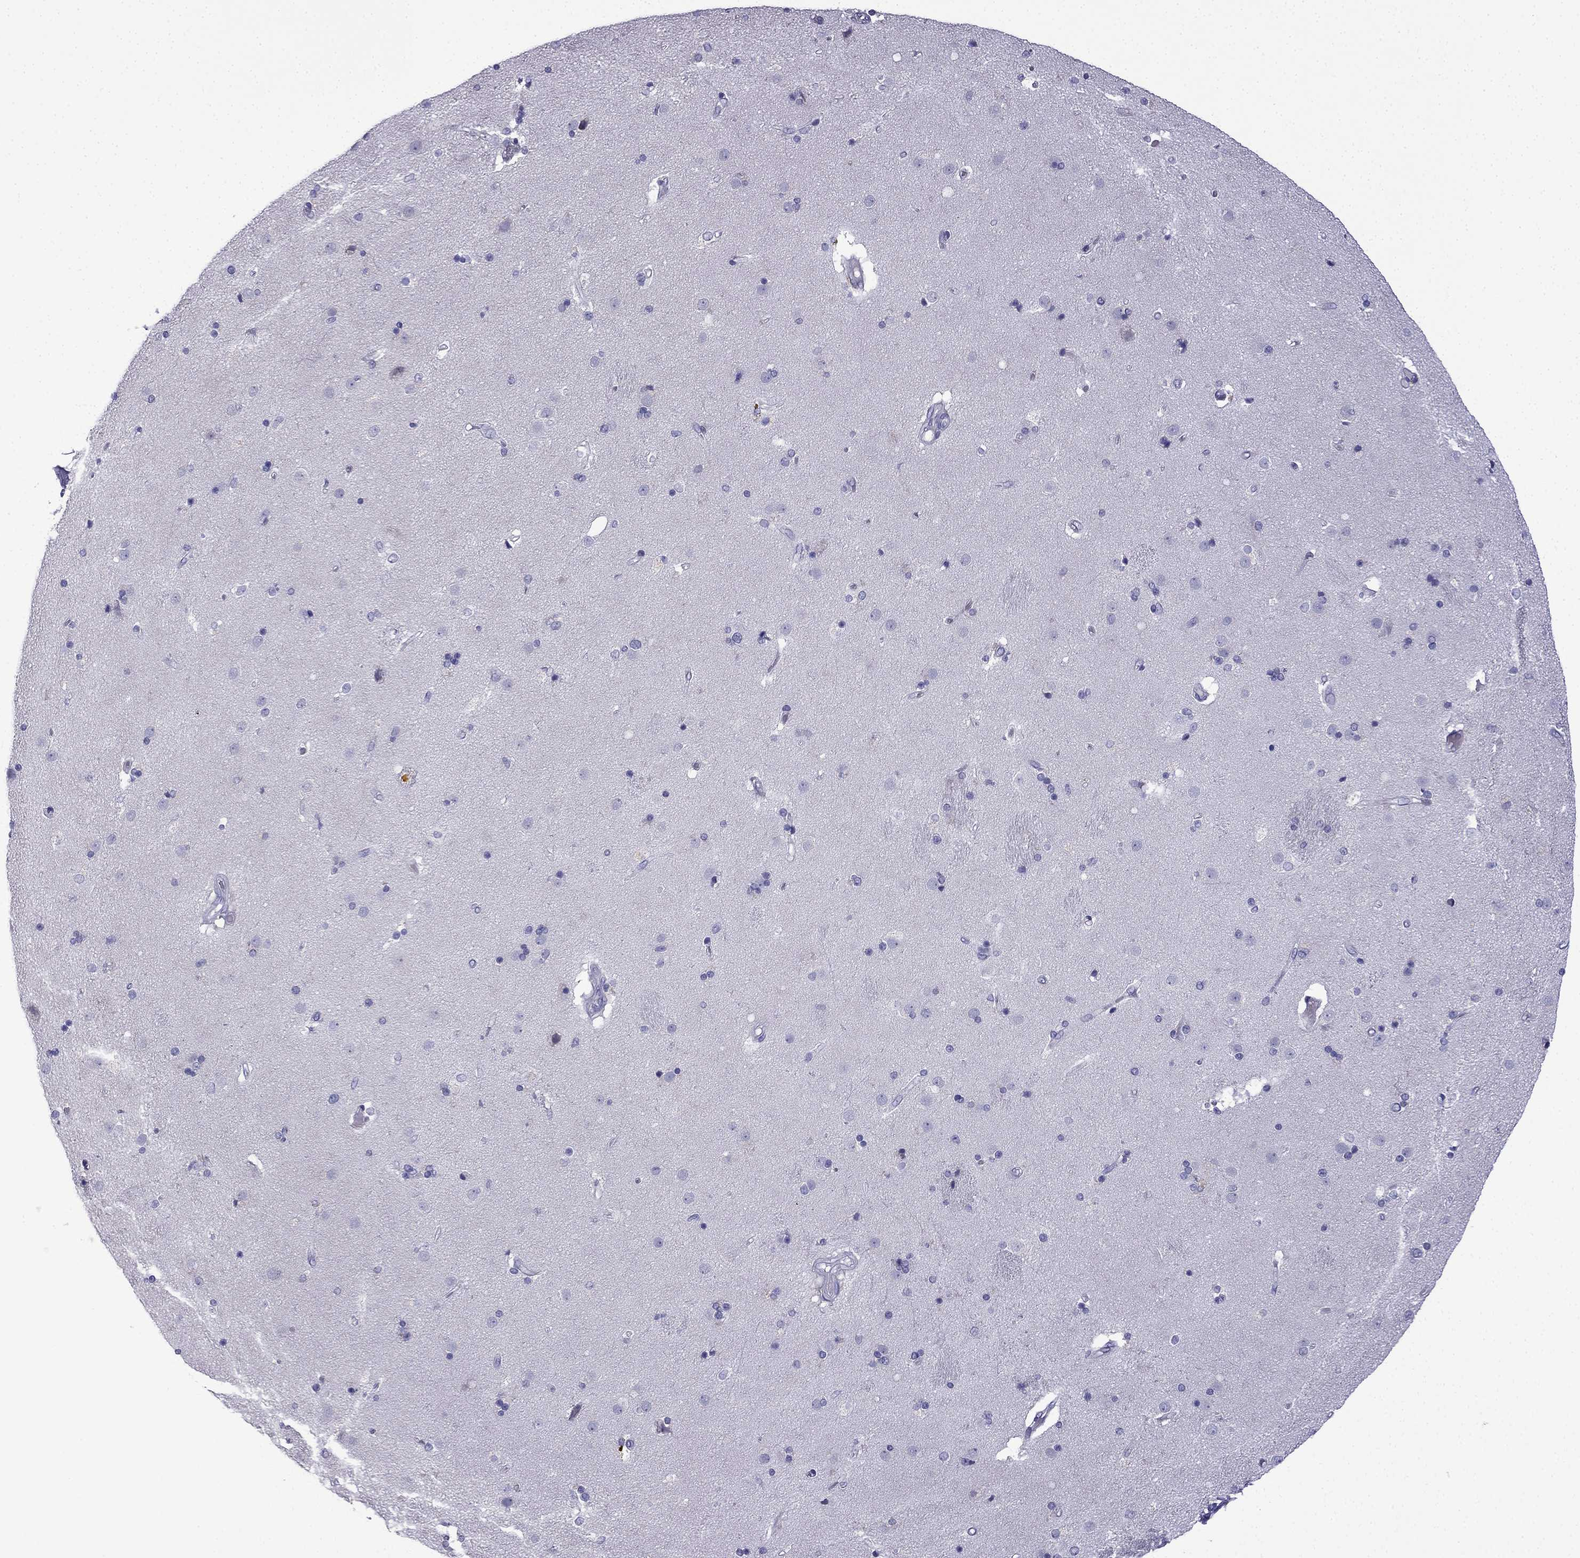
{"staining": {"intensity": "negative", "quantity": "none", "location": "none"}, "tissue": "caudate", "cell_type": "Glial cells", "image_type": "normal", "snomed": [{"axis": "morphology", "description": "Normal tissue, NOS"}, {"axis": "topography", "description": "Lateral ventricle wall"}], "caption": "High power microscopy image of an immunohistochemistry (IHC) photomicrograph of unremarkable caudate, revealing no significant expression in glial cells. The staining was performed using DAB to visualize the protein expression in brown, while the nuclei were stained in blue with hematoxylin (Magnification: 20x).", "gene": "TSSK4", "patient": {"sex": "male", "age": 54}}